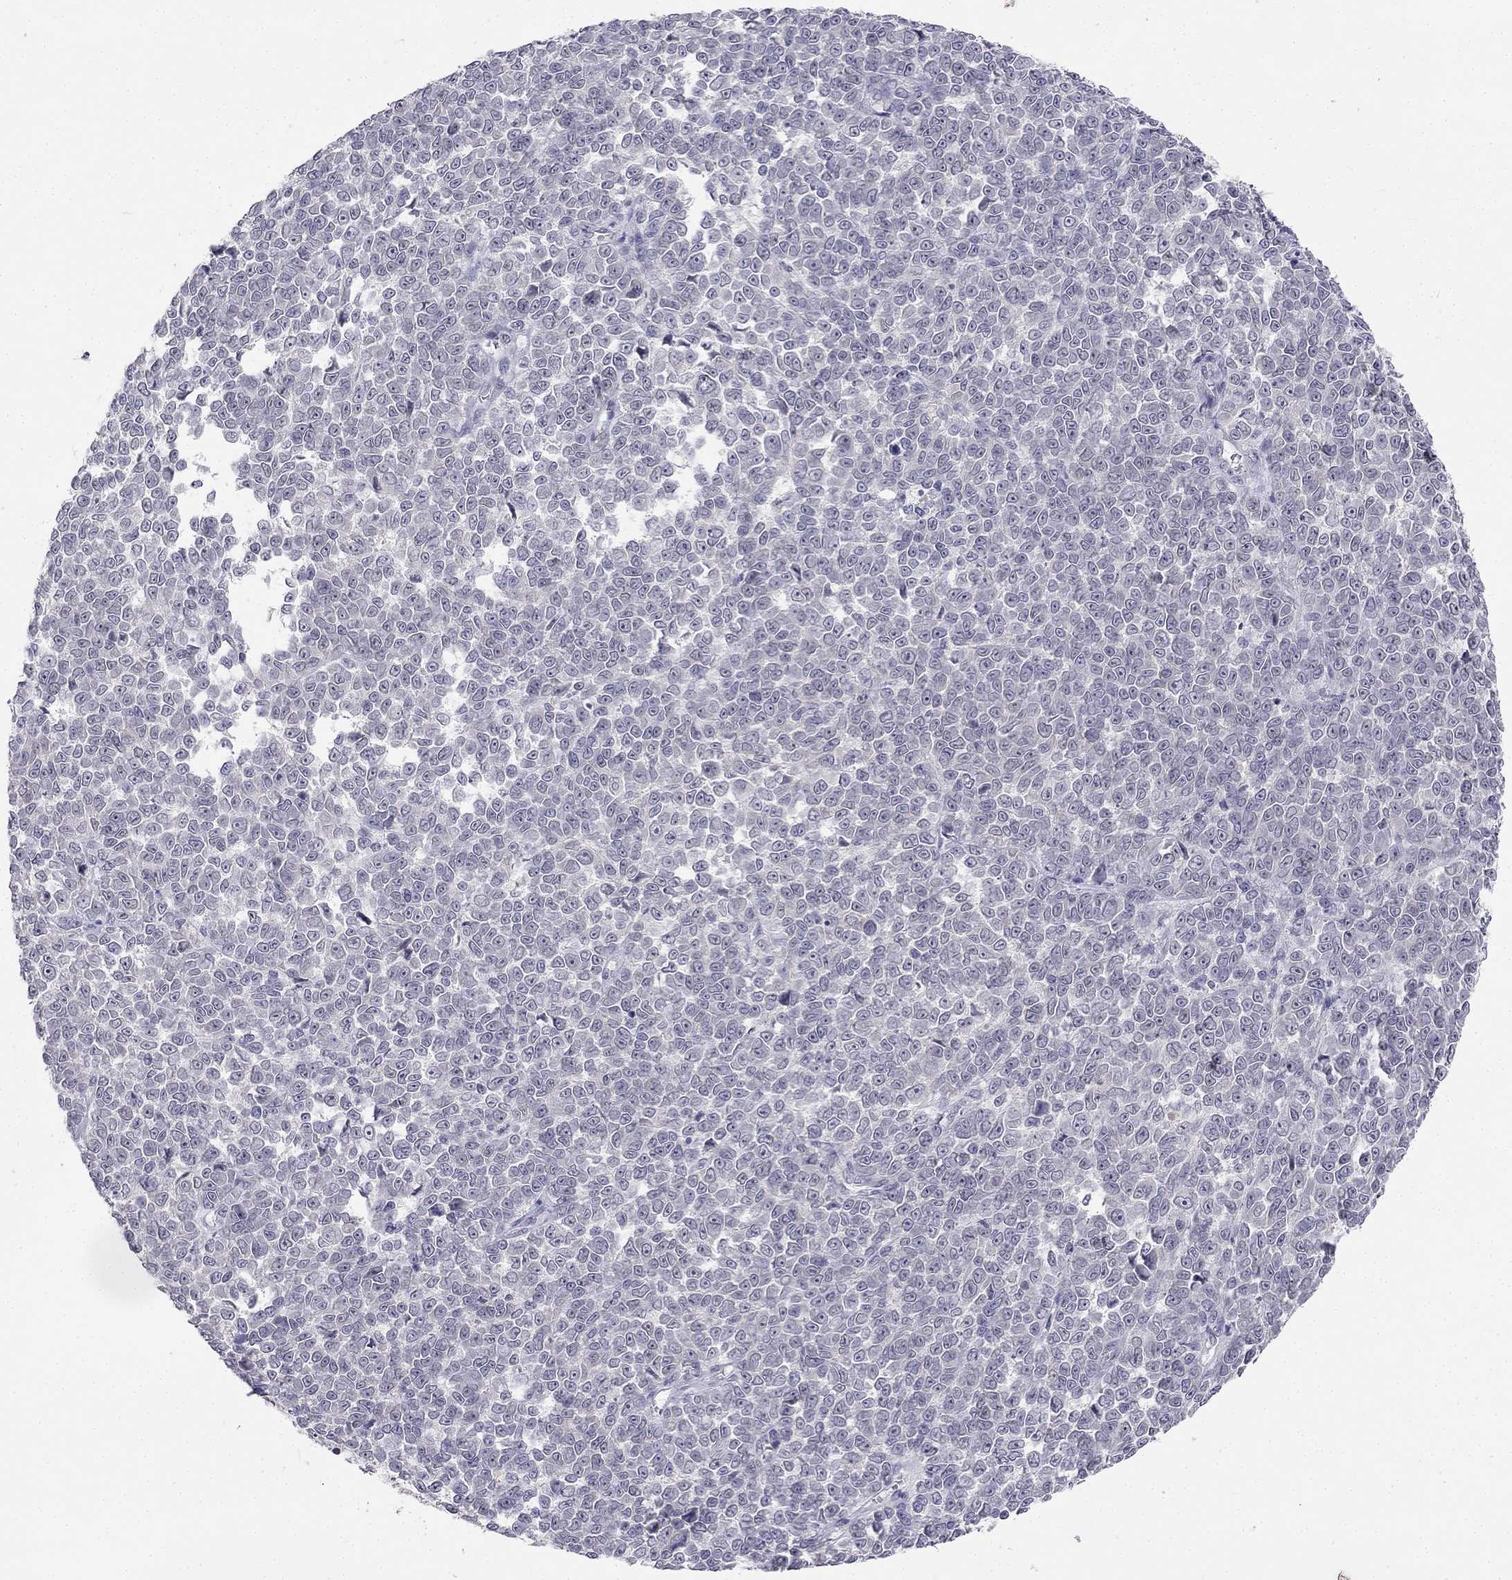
{"staining": {"intensity": "negative", "quantity": "none", "location": "none"}, "tissue": "melanoma", "cell_type": "Tumor cells", "image_type": "cancer", "snomed": [{"axis": "morphology", "description": "Malignant melanoma, NOS"}, {"axis": "topography", "description": "Skin"}], "caption": "The histopathology image shows no significant positivity in tumor cells of melanoma.", "gene": "C16orf89", "patient": {"sex": "female", "age": 95}}